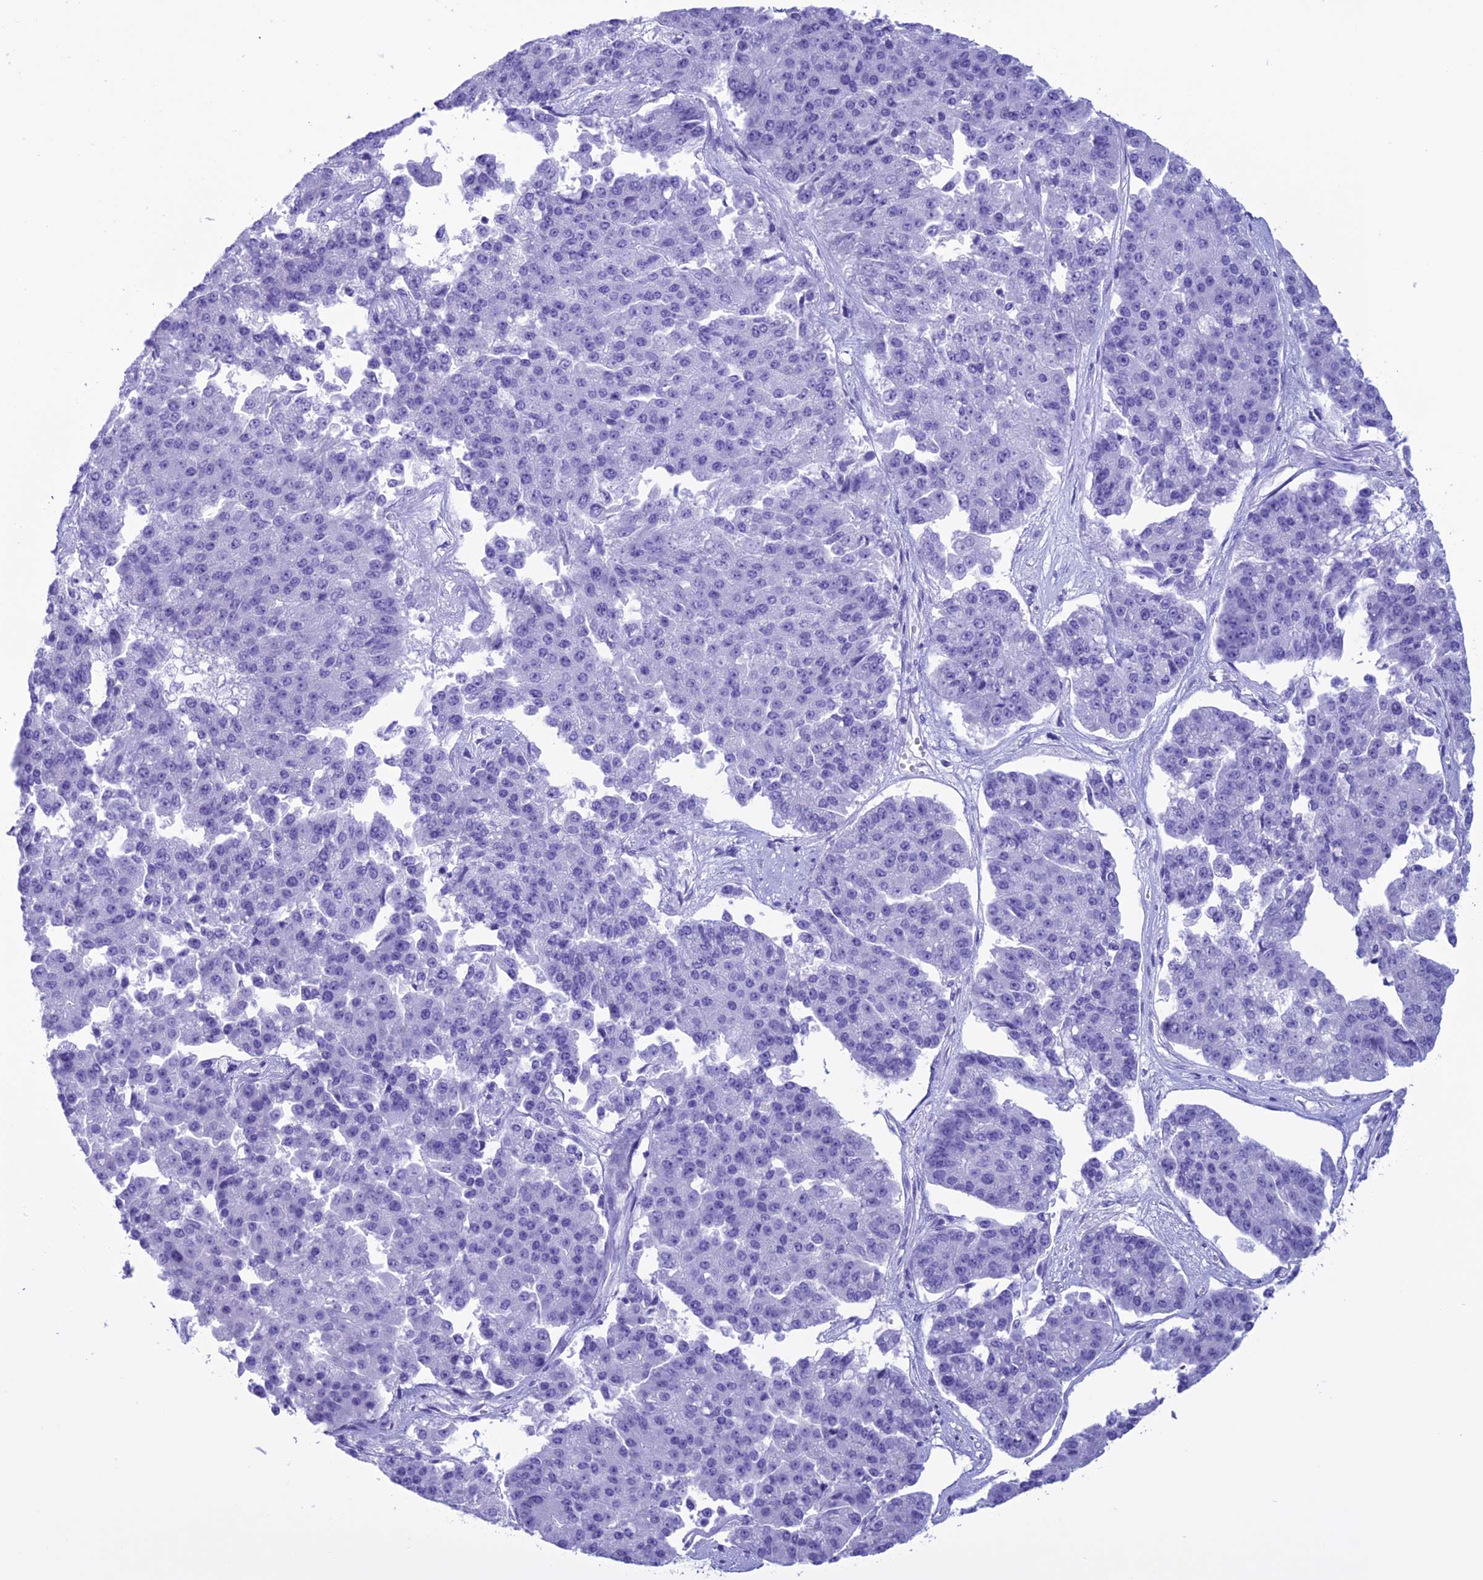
{"staining": {"intensity": "negative", "quantity": "none", "location": "none"}, "tissue": "pancreatic cancer", "cell_type": "Tumor cells", "image_type": "cancer", "snomed": [{"axis": "morphology", "description": "Adenocarcinoma, NOS"}, {"axis": "topography", "description": "Pancreas"}], "caption": "Tumor cells show no significant staining in pancreatic cancer (adenocarcinoma). (Brightfield microscopy of DAB (3,3'-diaminobenzidine) immunohistochemistry at high magnification).", "gene": "MZB1", "patient": {"sex": "male", "age": 50}}